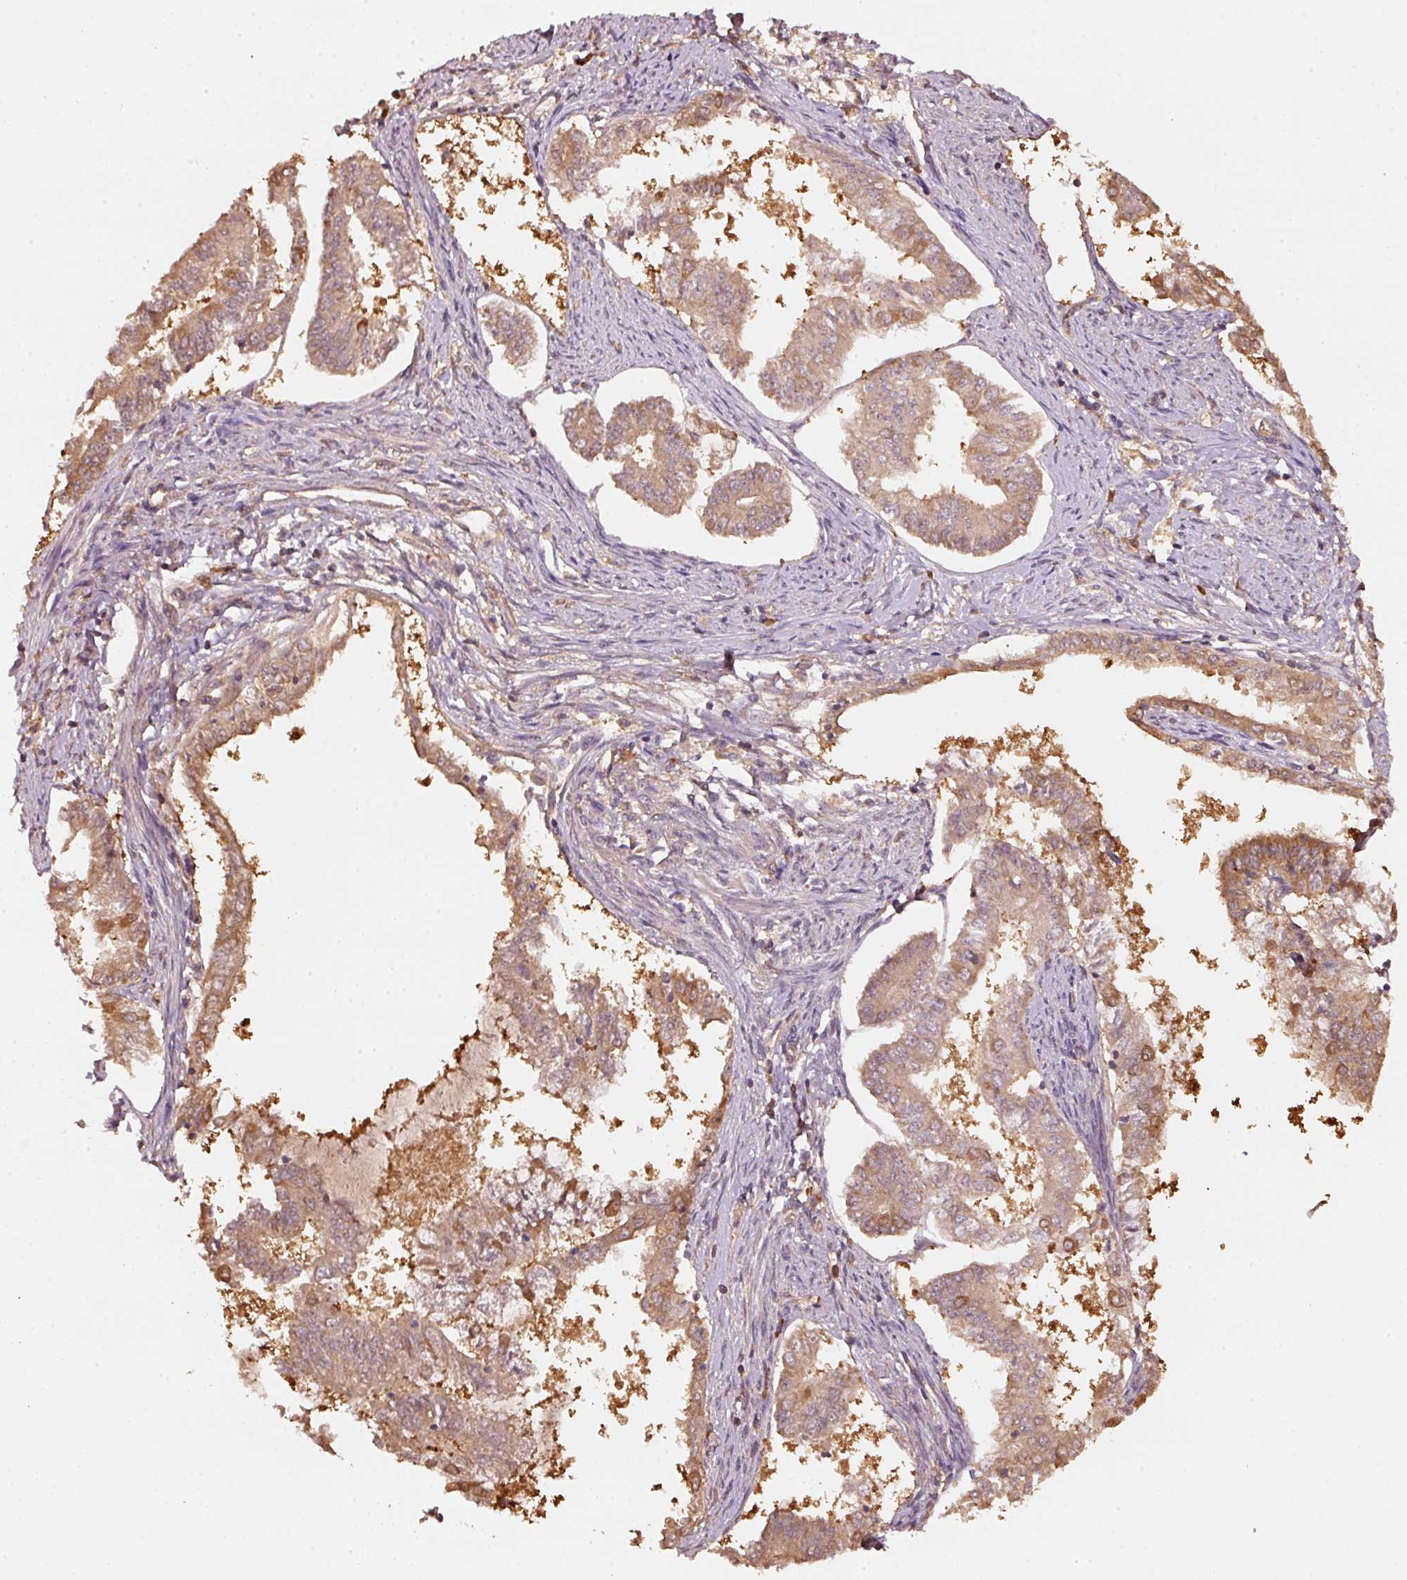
{"staining": {"intensity": "moderate", "quantity": "25%-75%", "location": "cytoplasmic/membranous"}, "tissue": "endometrial cancer", "cell_type": "Tumor cells", "image_type": "cancer", "snomed": [{"axis": "morphology", "description": "Adenocarcinoma, NOS"}, {"axis": "topography", "description": "Endometrium"}], "caption": "About 25%-75% of tumor cells in endometrial cancer (adenocarcinoma) demonstrate moderate cytoplasmic/membranous protein expression as visualized by brown immunohistochemical staining.", "gene": "STAU1", "patient": {"sex": "female", "age": 76}}